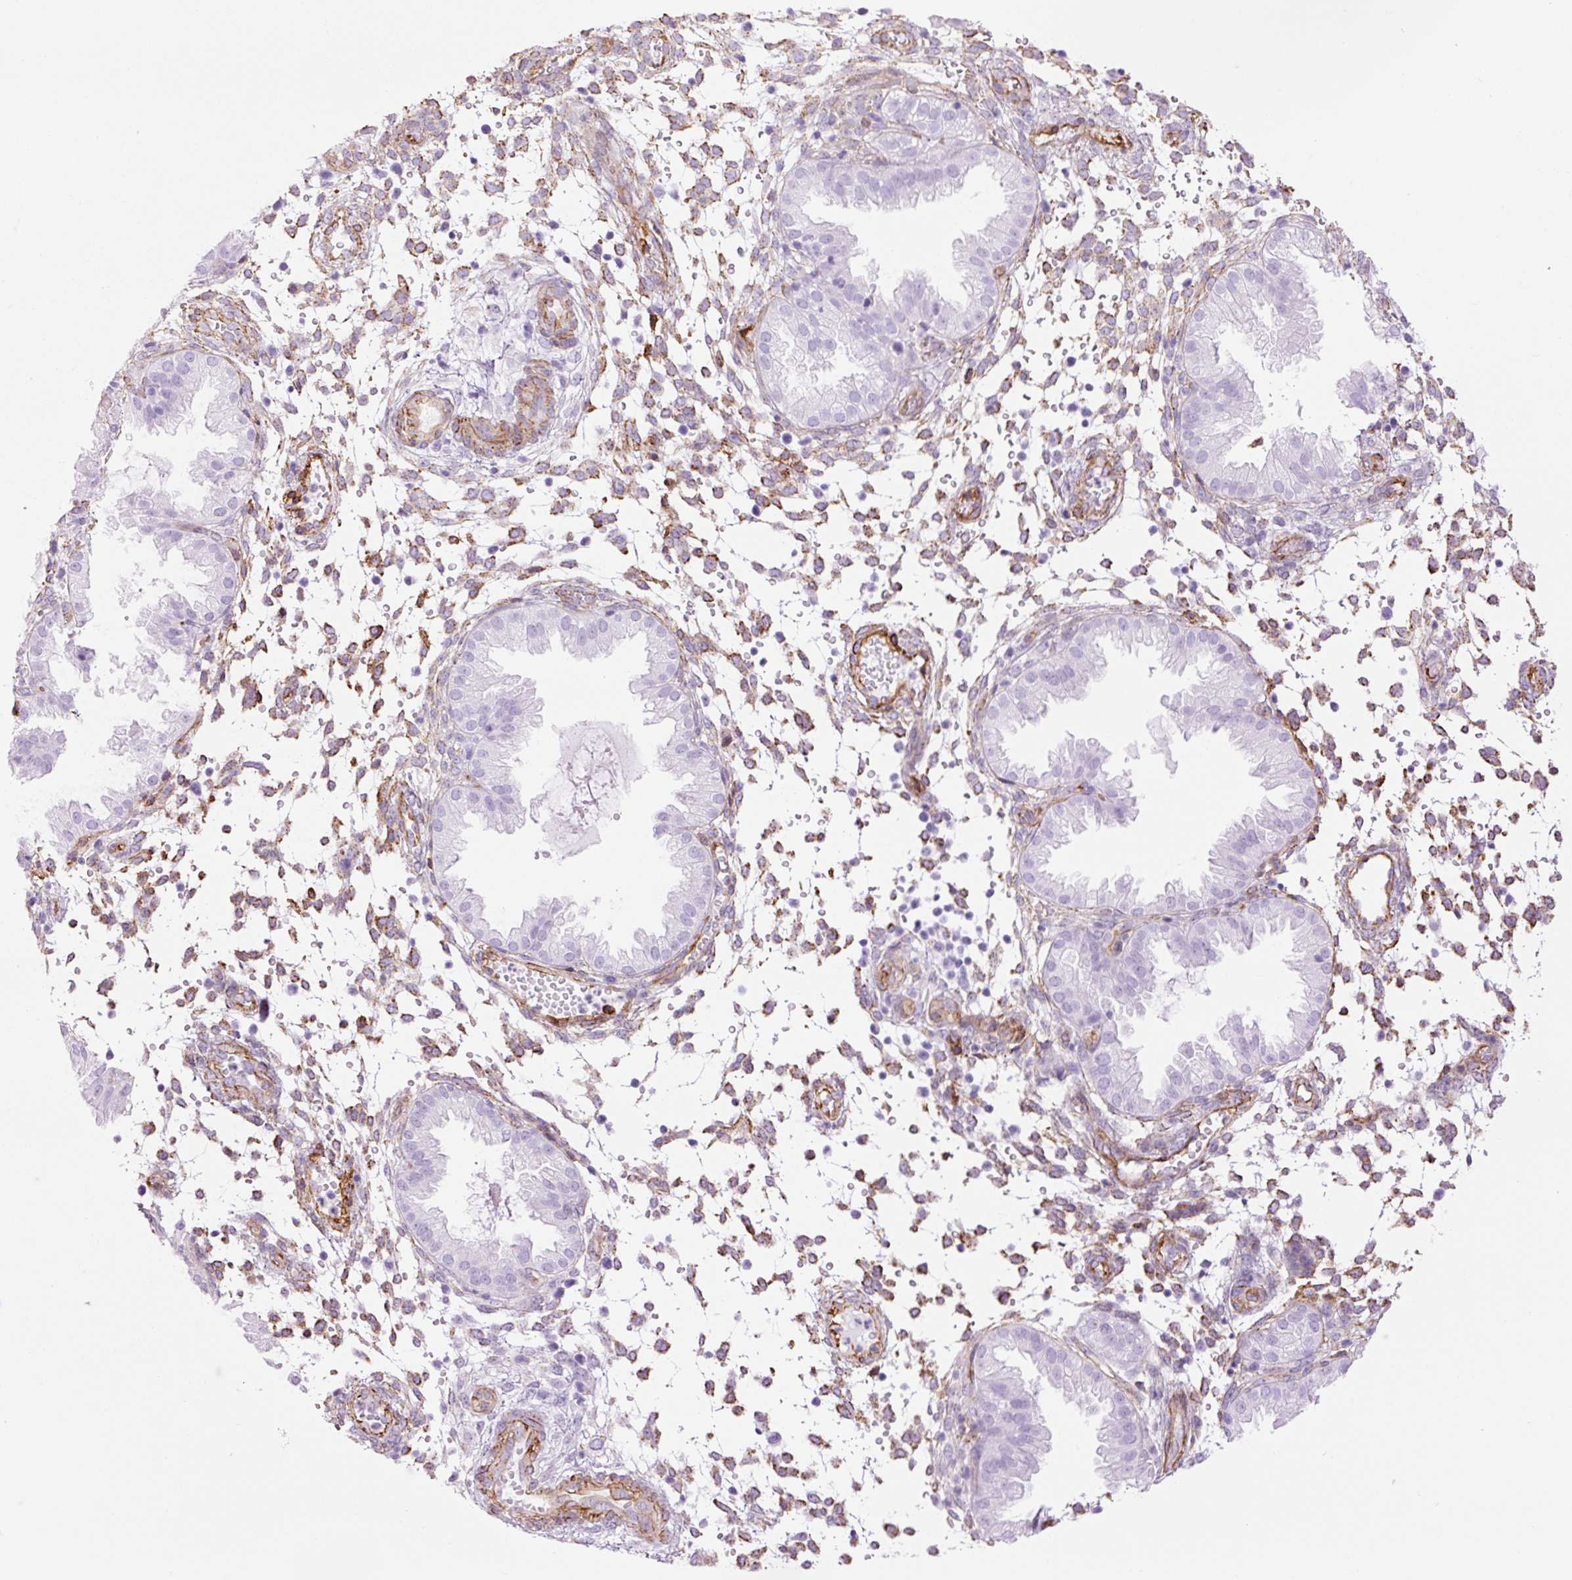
{"staining": {"intensity": "moderate", "quantity": "25%-75%", "location": "cytoplasmic/membranous"}, "tissue": "endometrium", "cell_type": "Cells in endometrial stroma", "image_type": "normal", "snomed": [{"axis": "morphology", "description": "Normal tissue, NOS"}, {"axis": "topography", "description": "Endometrium"}], "caption": "IHC histopathology image of unremarkable endometrium stained for a protein (brown), which shows medium levels of moderate cytoplasmic/membranous expression in about 25%-75% of cells in endometrial stroma.", "gene": "CAV1", "patient": {"sex": "female", "age": 33}}